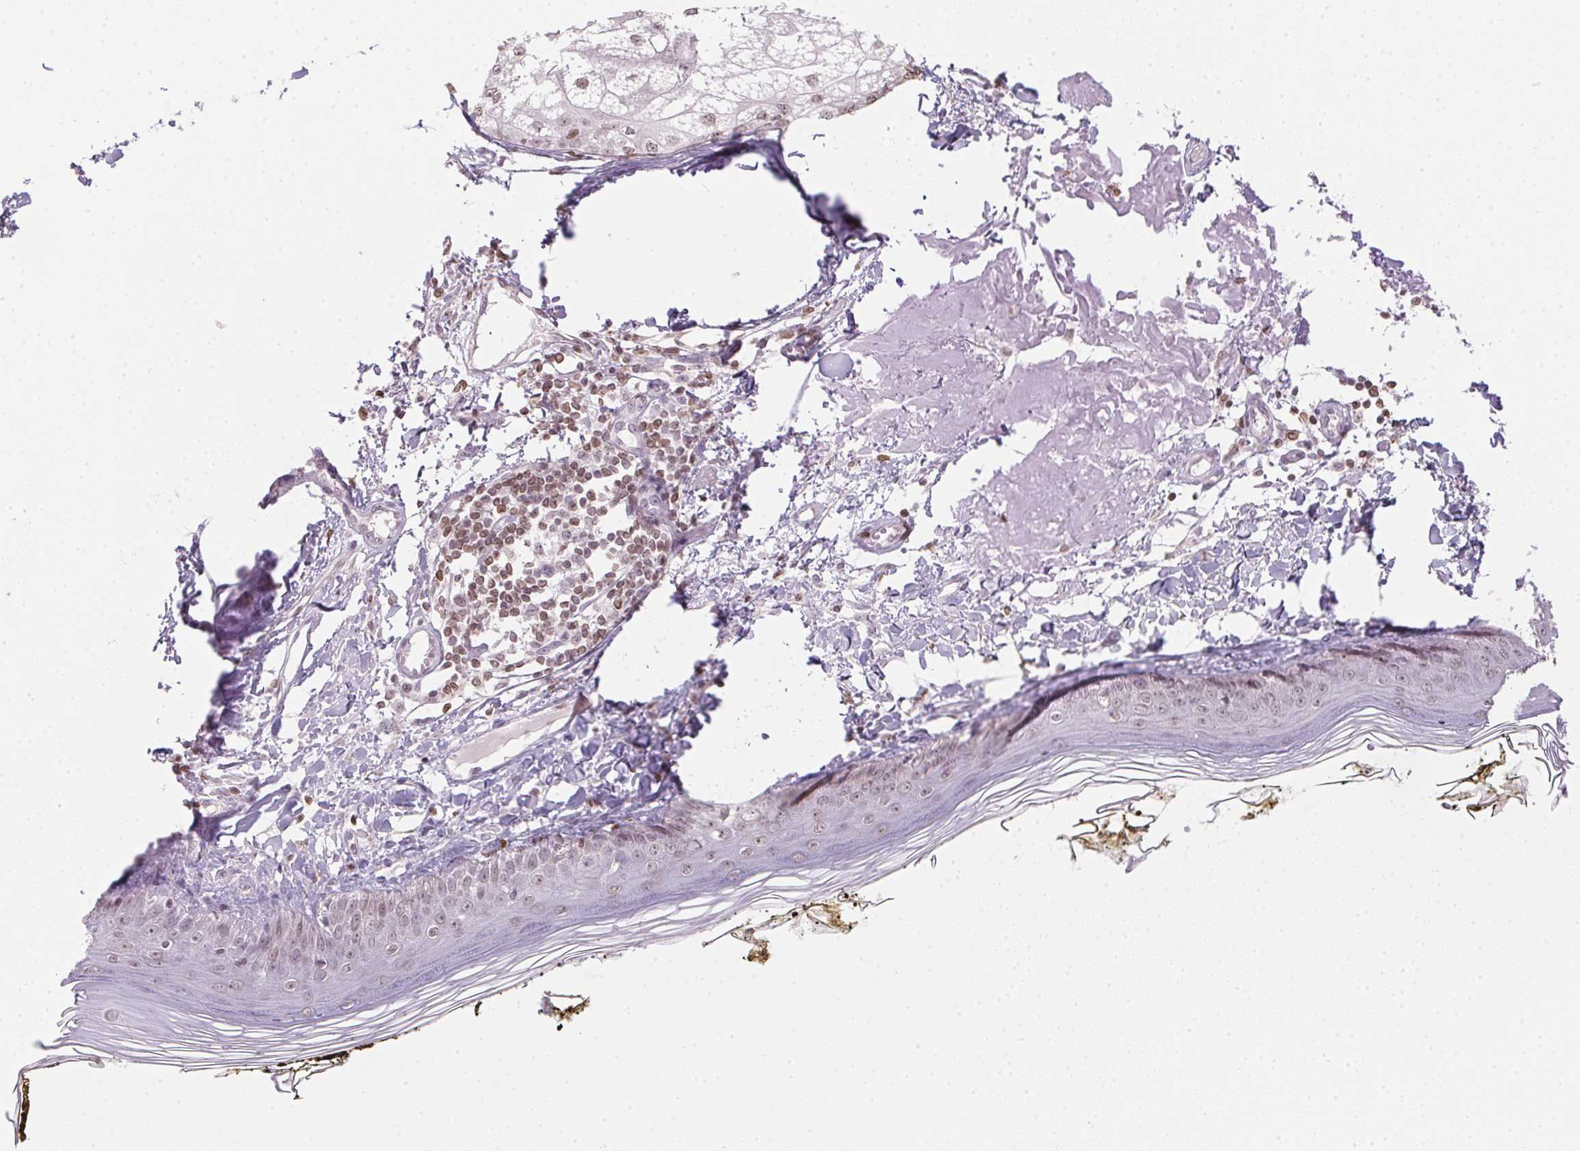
{"staining": {"intensity": "negative", "quantity": "none", "location": "none"}, "tissue": "skin", "cell_type": "Fibroblasts", "image_type": "normal", "snomed": [{"axis": "morphology", "description": "Normal tissue, NOS"}, {"axis": "topography", "description": "Skin"}], "caption": "DAB immunohistochemical staining of unremarkable skin exhibits no significant expression in fibroblasts. (DAB (3,3'-diaminobenzidine) immunohistochemistry (IHC), high magnification).", "gene": "PRL", "patient": {"sex": "male", "age": 76}}